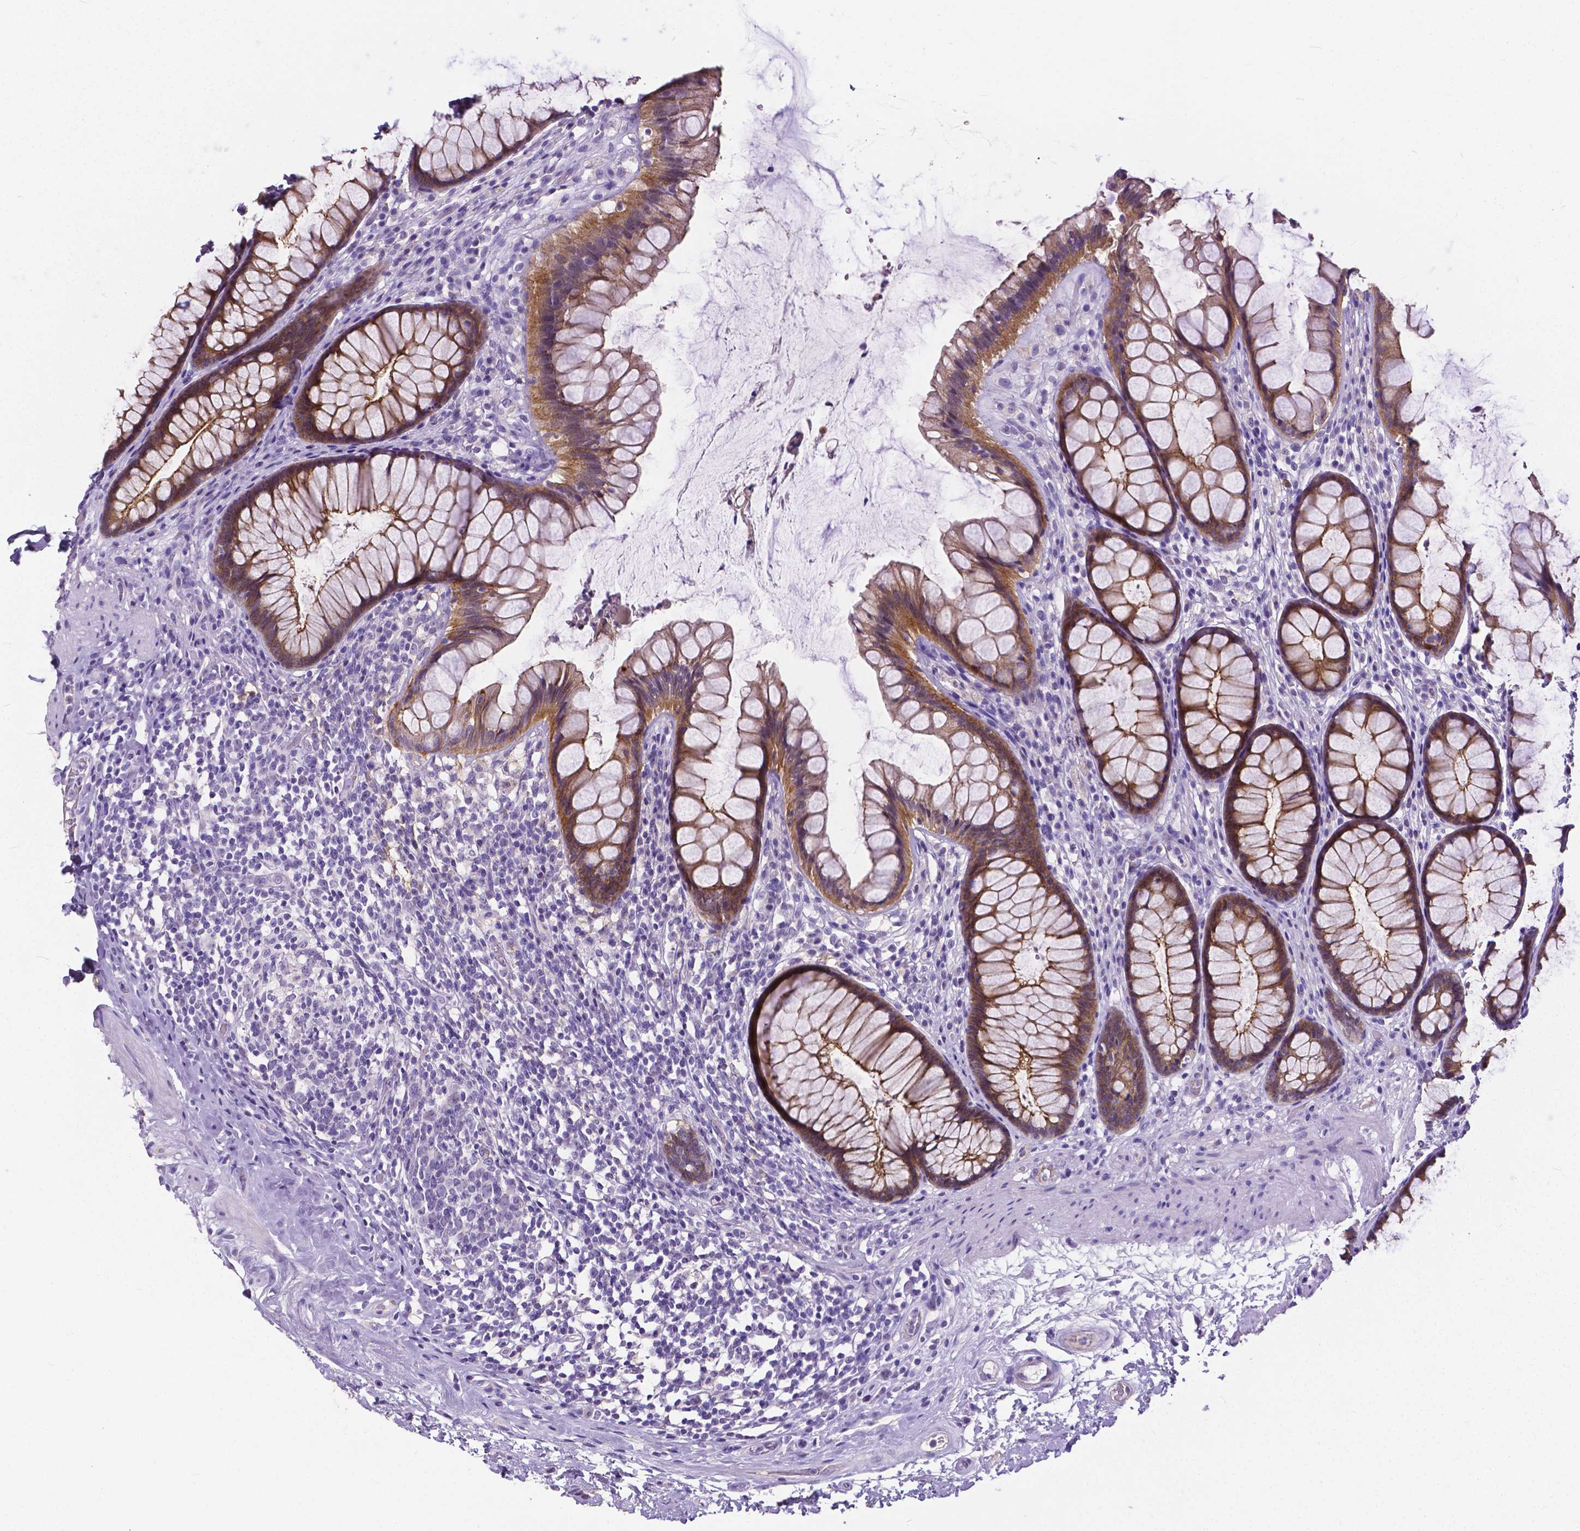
{"staining": {"intensity": "moderate", "quantity": ">75%", "location": "cytoplasmic/membranous"}, "tissue": "rectum", "cell_type": "Glandular cells", "image_type": "normal", "snomed": [{"axis": "morphology", "description": "Normal tissue, NOS"}, {"axis": "topography", "description": "Rectum"}], "caption": "Unremarkable rectum displays moderate cytoplasmic/membranous expression in approximately >75% of glandular cells.", "gene": "OCLN", "patient": {"sex": "male", "age": 72}}